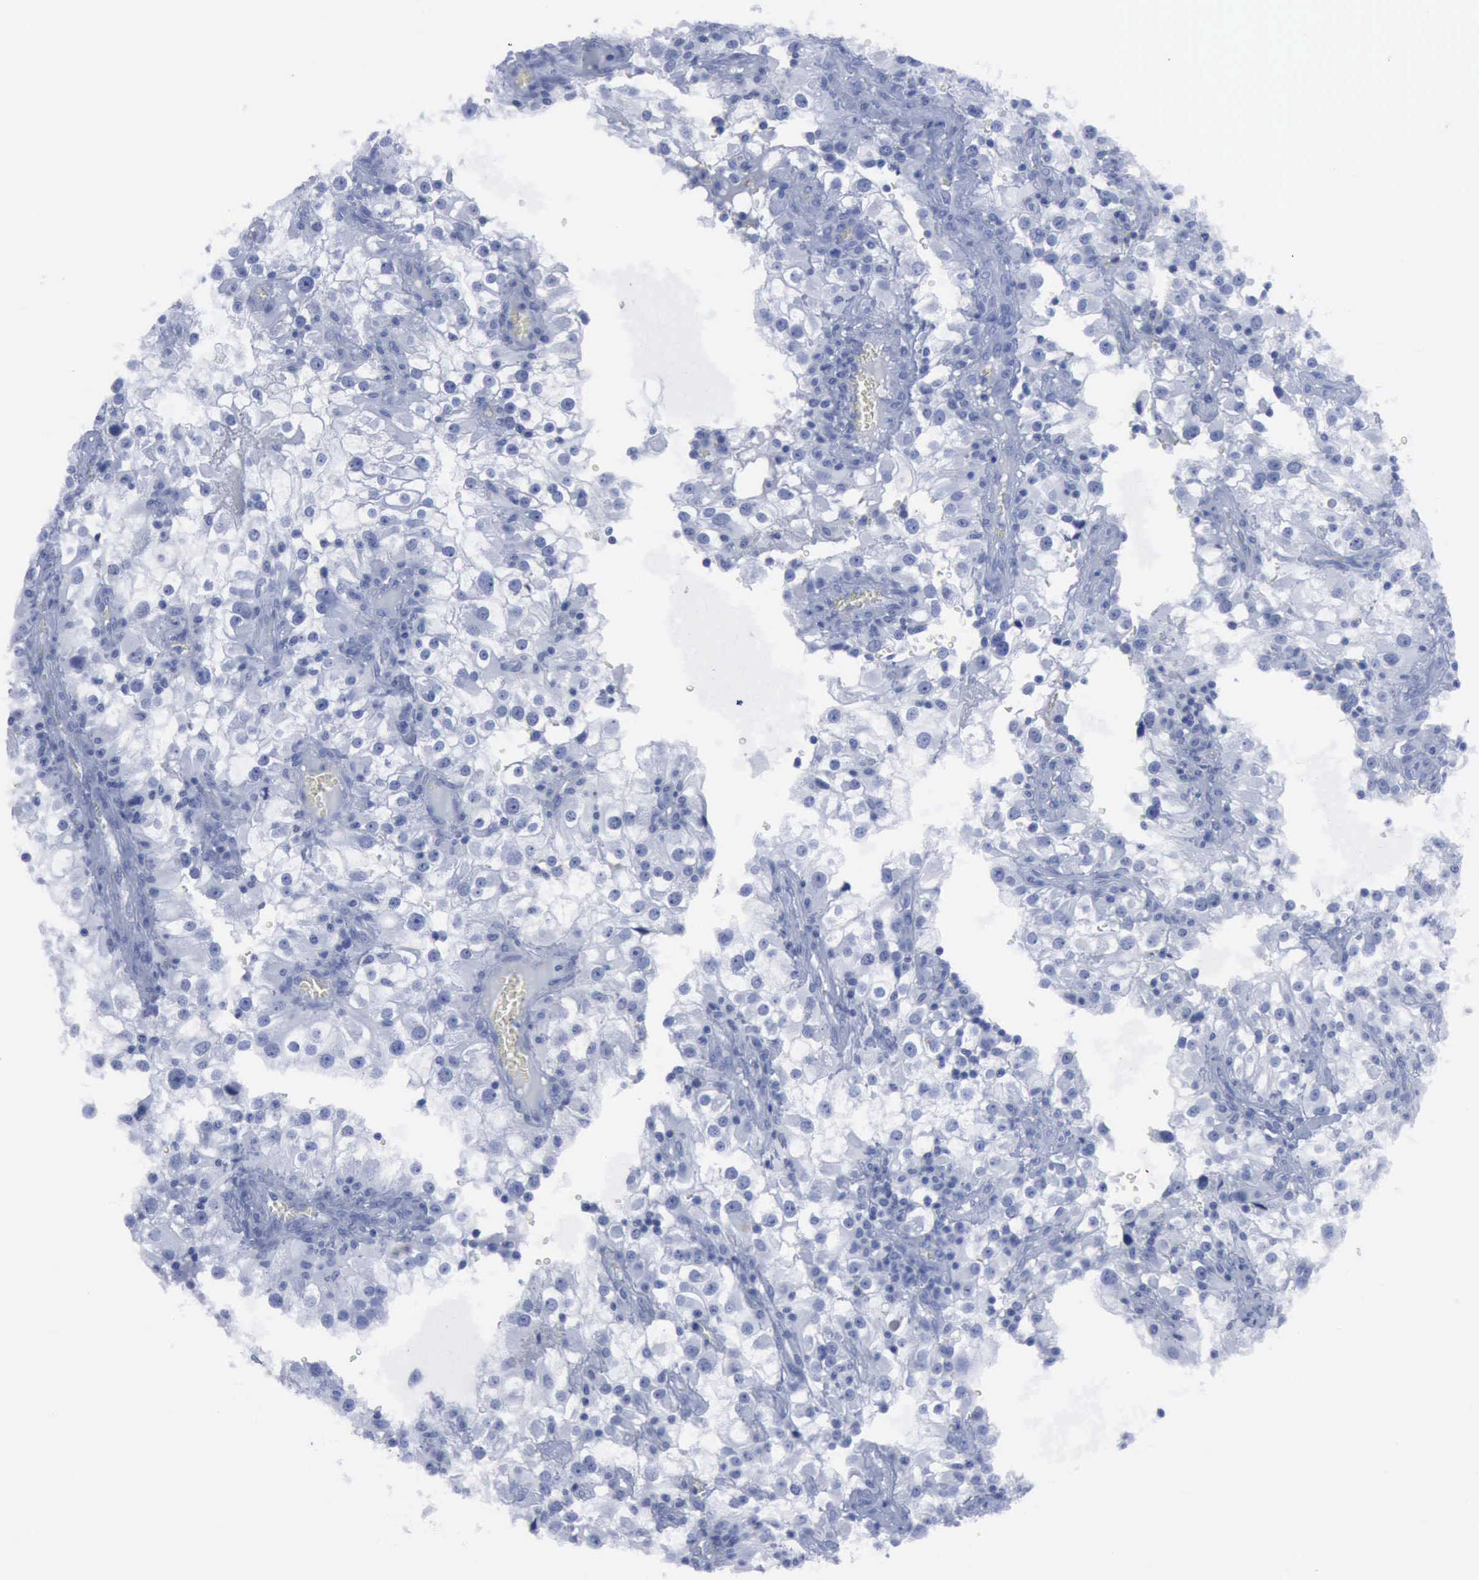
{"staining": {"intensity": "negative", "quantity": "none", "location": "none"}, "tissue": "renal cancer", "cell_type": "Tumor cells", "image_type": "cancer", "snomed": [{"axis": "morphology", "description": "Adenocarcinoma, NOS"}, {"axis": "topography", "description": "Kidney"}], "caption": "Immunohistochemistry micrograph of adenocarcinoma (renal) stained for a protein (brown), which exhibits no expression in tumor cells.", "gene": "NGFR", "patient": {"sex": "female", "age": 52}}